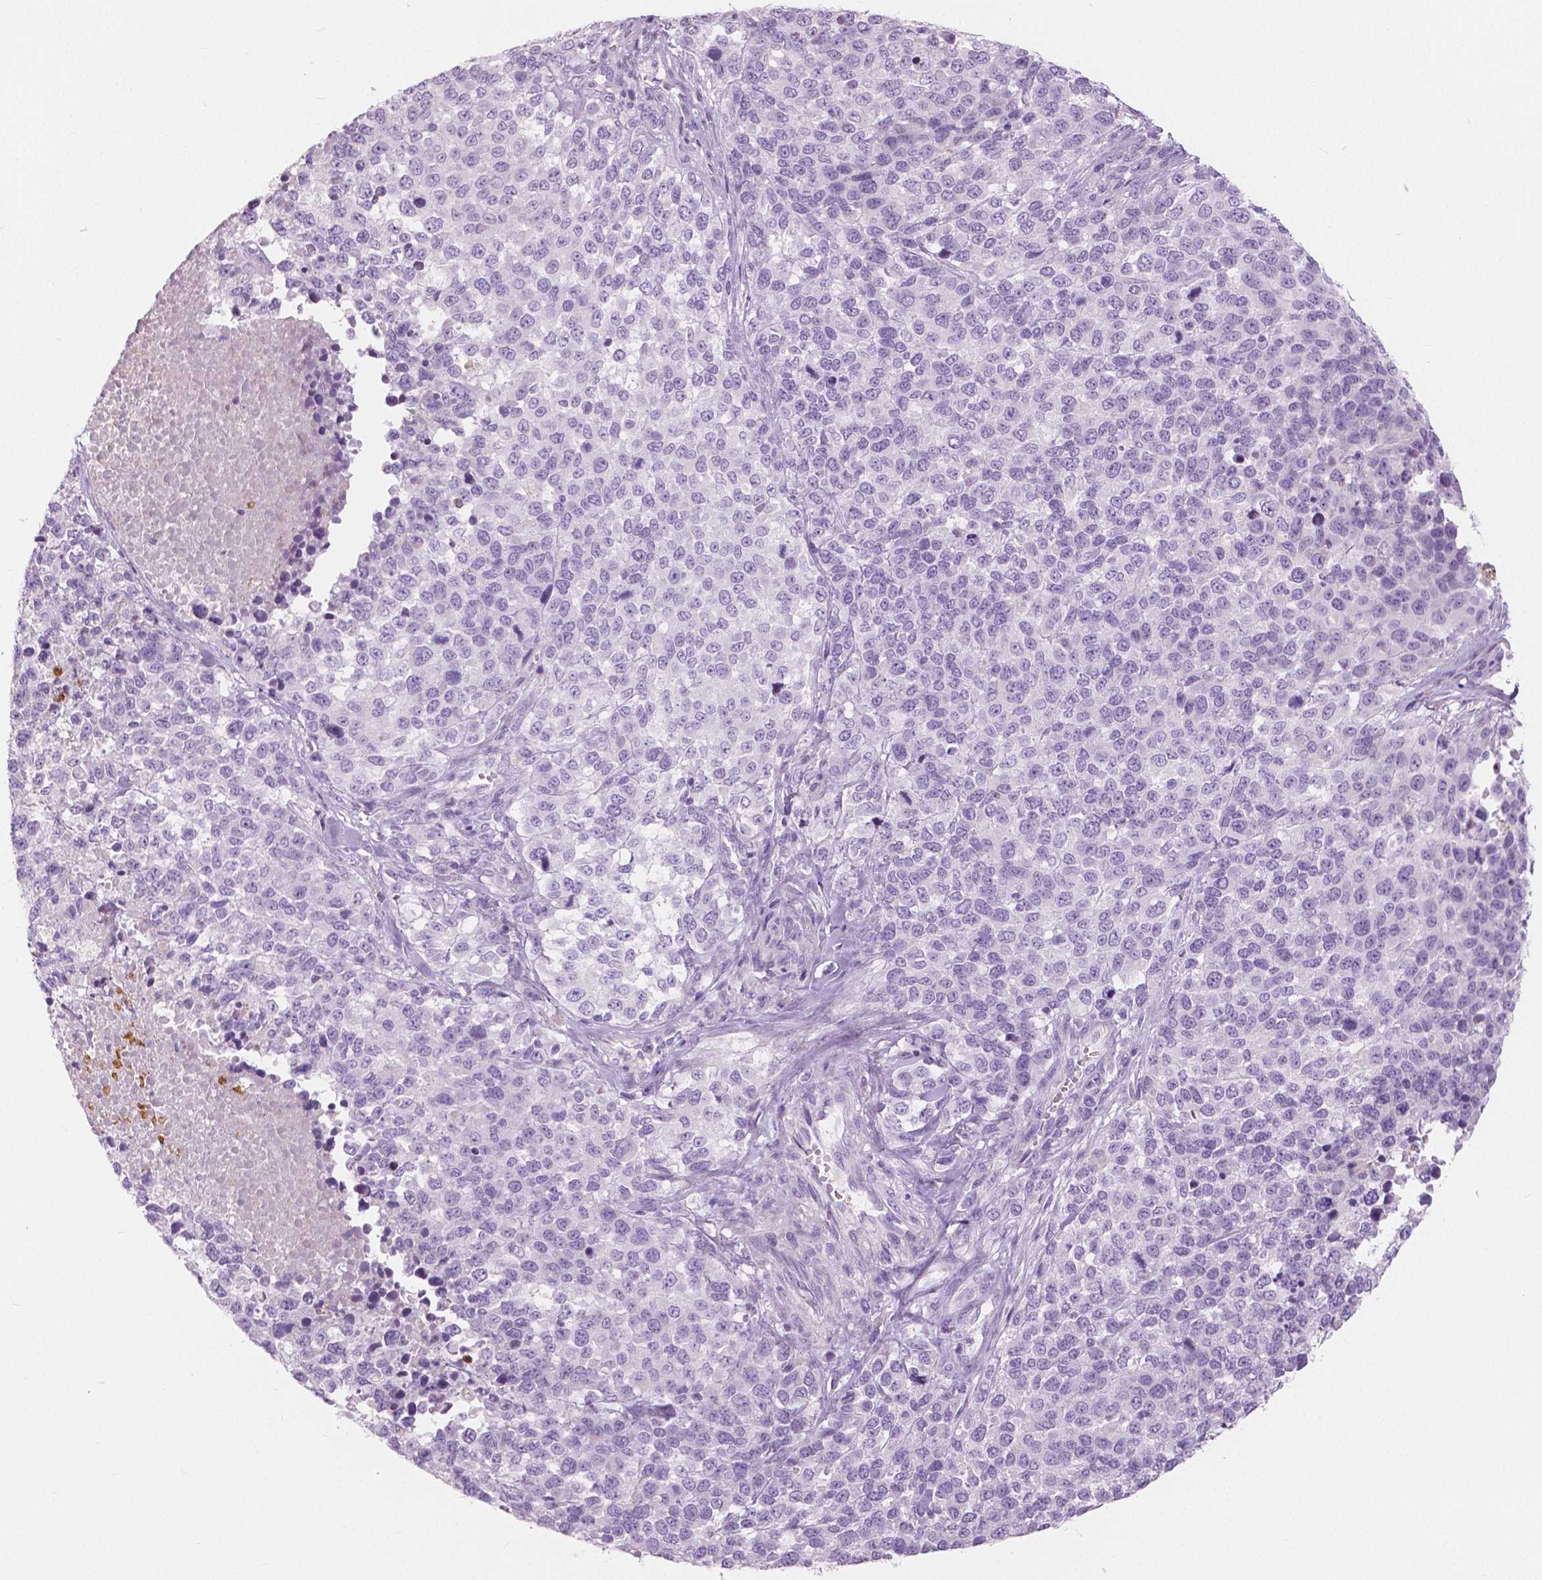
{"staining": {"intensity": "negative", "quantity": "none", "location": "none"}, "tissue": "melanoma", "cell_type": "Tumor cells", "image_type": "cancer", "snomed": [{"axis": "morphology", "description": "Malignant melanoma, Metastatic site"}, {"axis": "topography", "description": "Skin"}], "caption": "Image shows no significant protein positivity in tumor cells of melanoma. (IHC, brightfield microscopy, high magnification).", "gene": "CXCR2", "patient": {"sex": "male", "age": 84}}